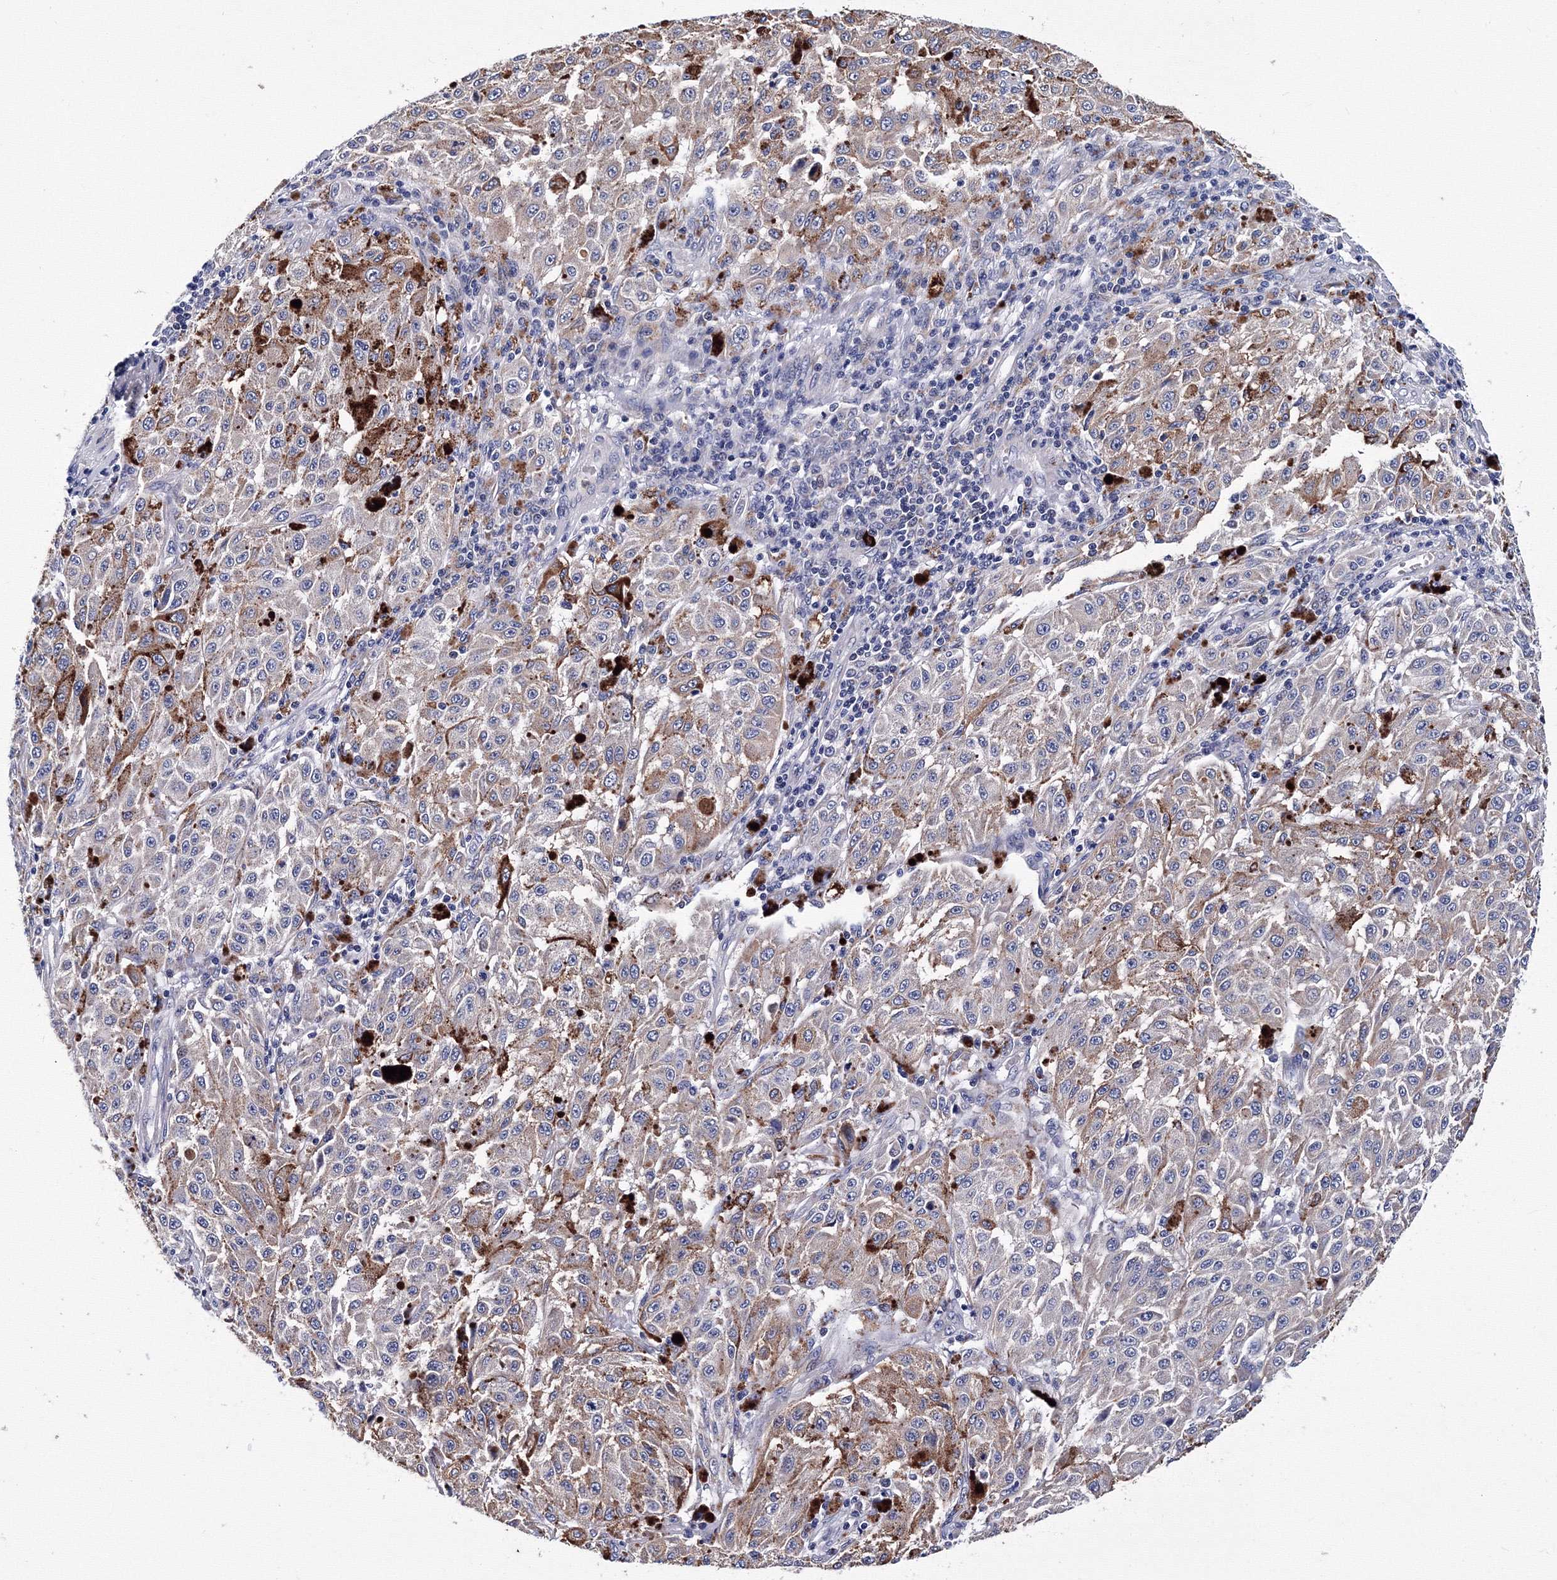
{"staining": {"intensity": "negative", "quantity": "none", "location": "none"}, "tissue": "melanoma", "cell_type": "Tumor cells", "image_type": "cancer", "snomed": [{"axis": "morphology", "description": "Malignant melanoma, NOS"}, {"axis": "topography", "description": "Skin"}], "caption": "This micrograph is of melanoma stained with IHC to label a protein in brown with the nuclei are counter-stained blue. There is no positivity in tumor cells. (Stains: DAB immunohistochemistry with hematoxylin counter stain, Microscopy: brightfield microscopy at high magnification).", "gene": "TRPM2", "patient": {"sex": "female", "age": 64}}